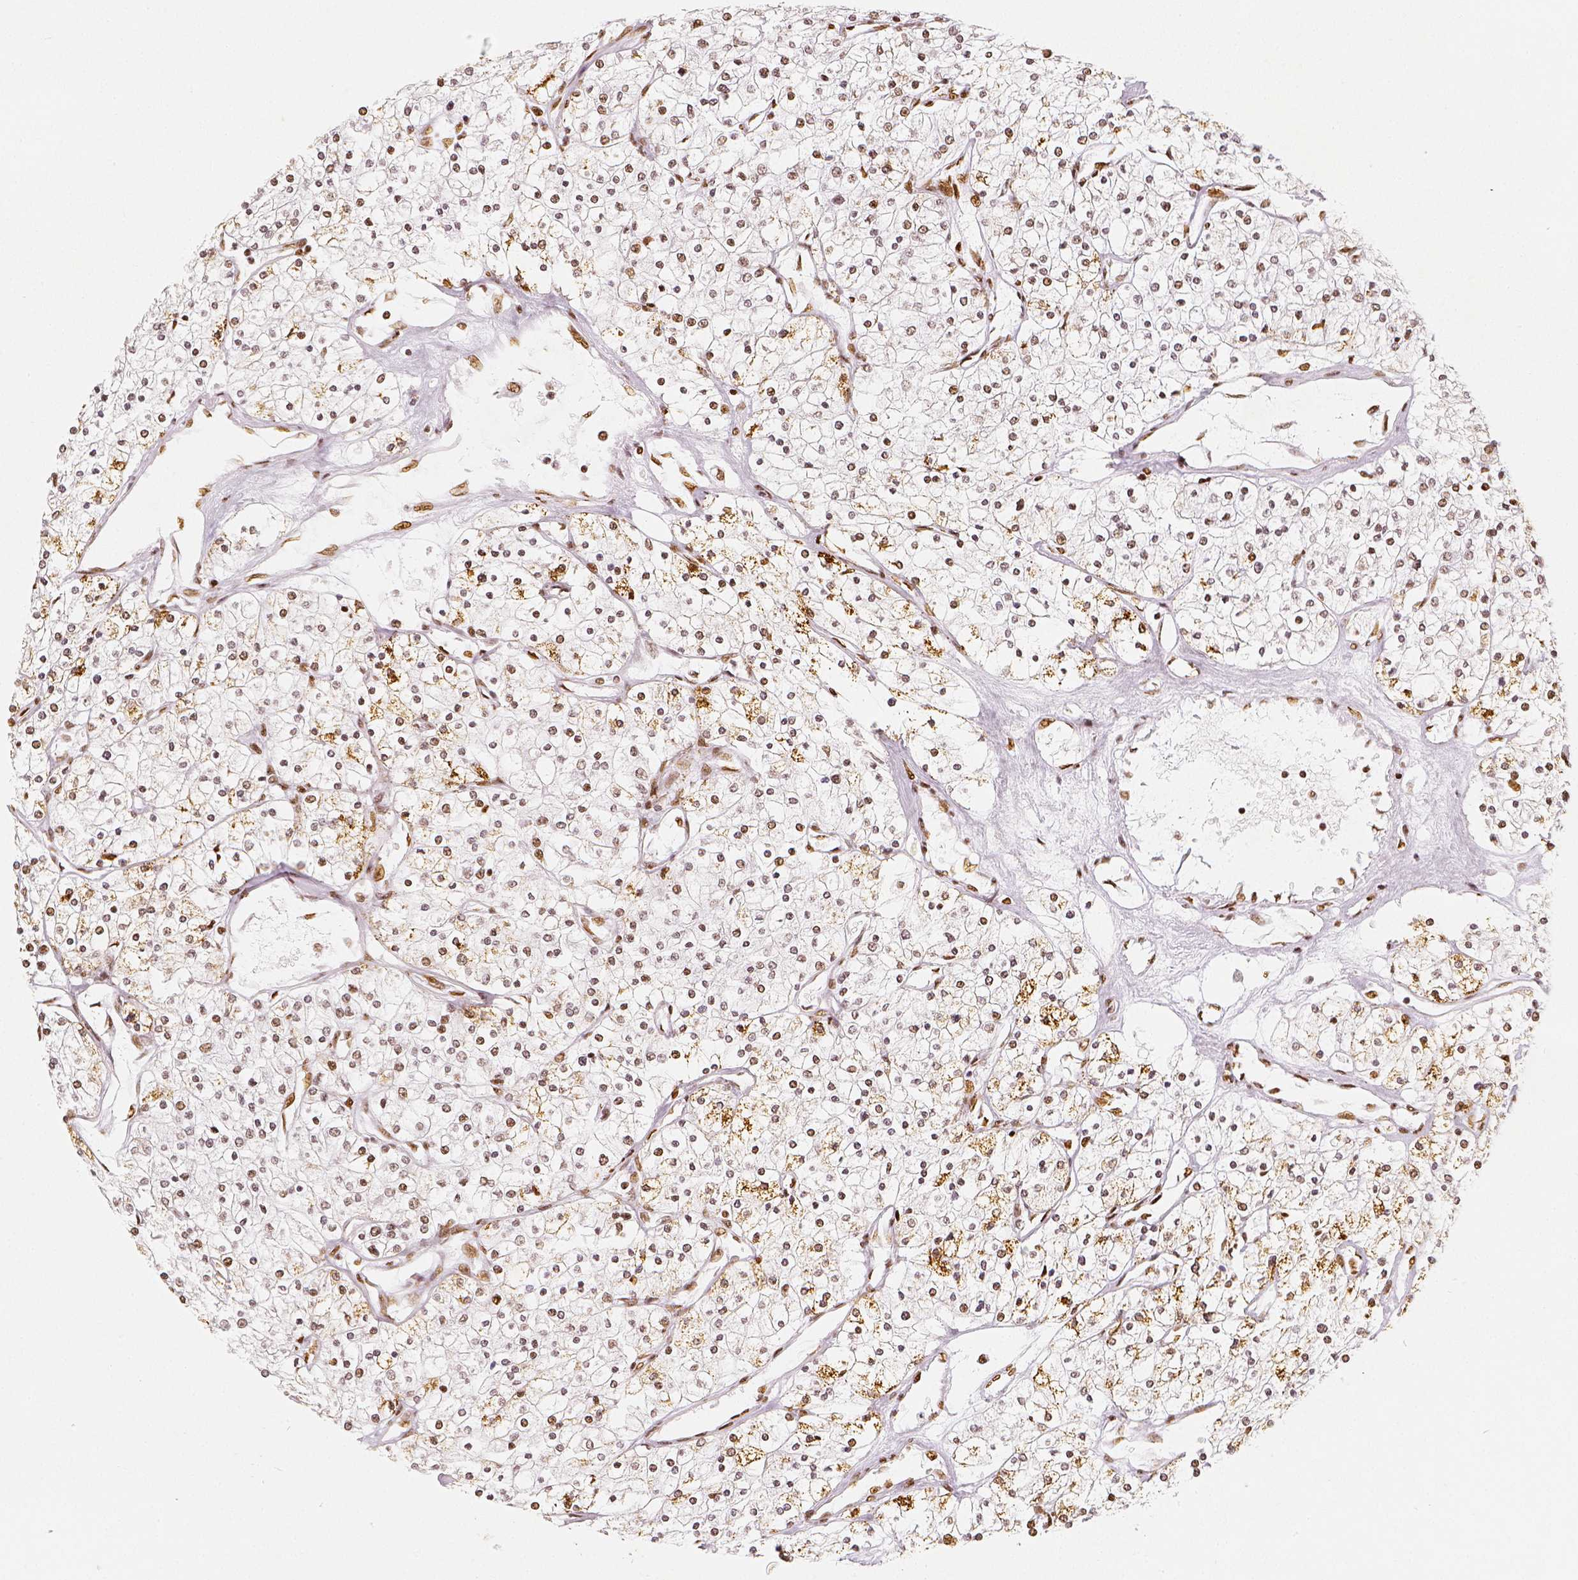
{"staining": {"intensity": "moderate", "quantity": ">75%", "location": "nuclear"}, "tissue": "renal cancer", "cell_type": "Tumor cells", "image_type": "cancer", "snomed": [{"axis": "morphology", "description": "Adenocarcinoma, NOS"}, {"axis": "topography", "description": "Kidney"}], "caption": "Brown immunohistochemical staining in adenocarcinoma (renal) reveals moderate nuclear expression in about >75% of tumor cells.", "gene": "KDM5B", "patient": {"sex": "male", "age": 80}}